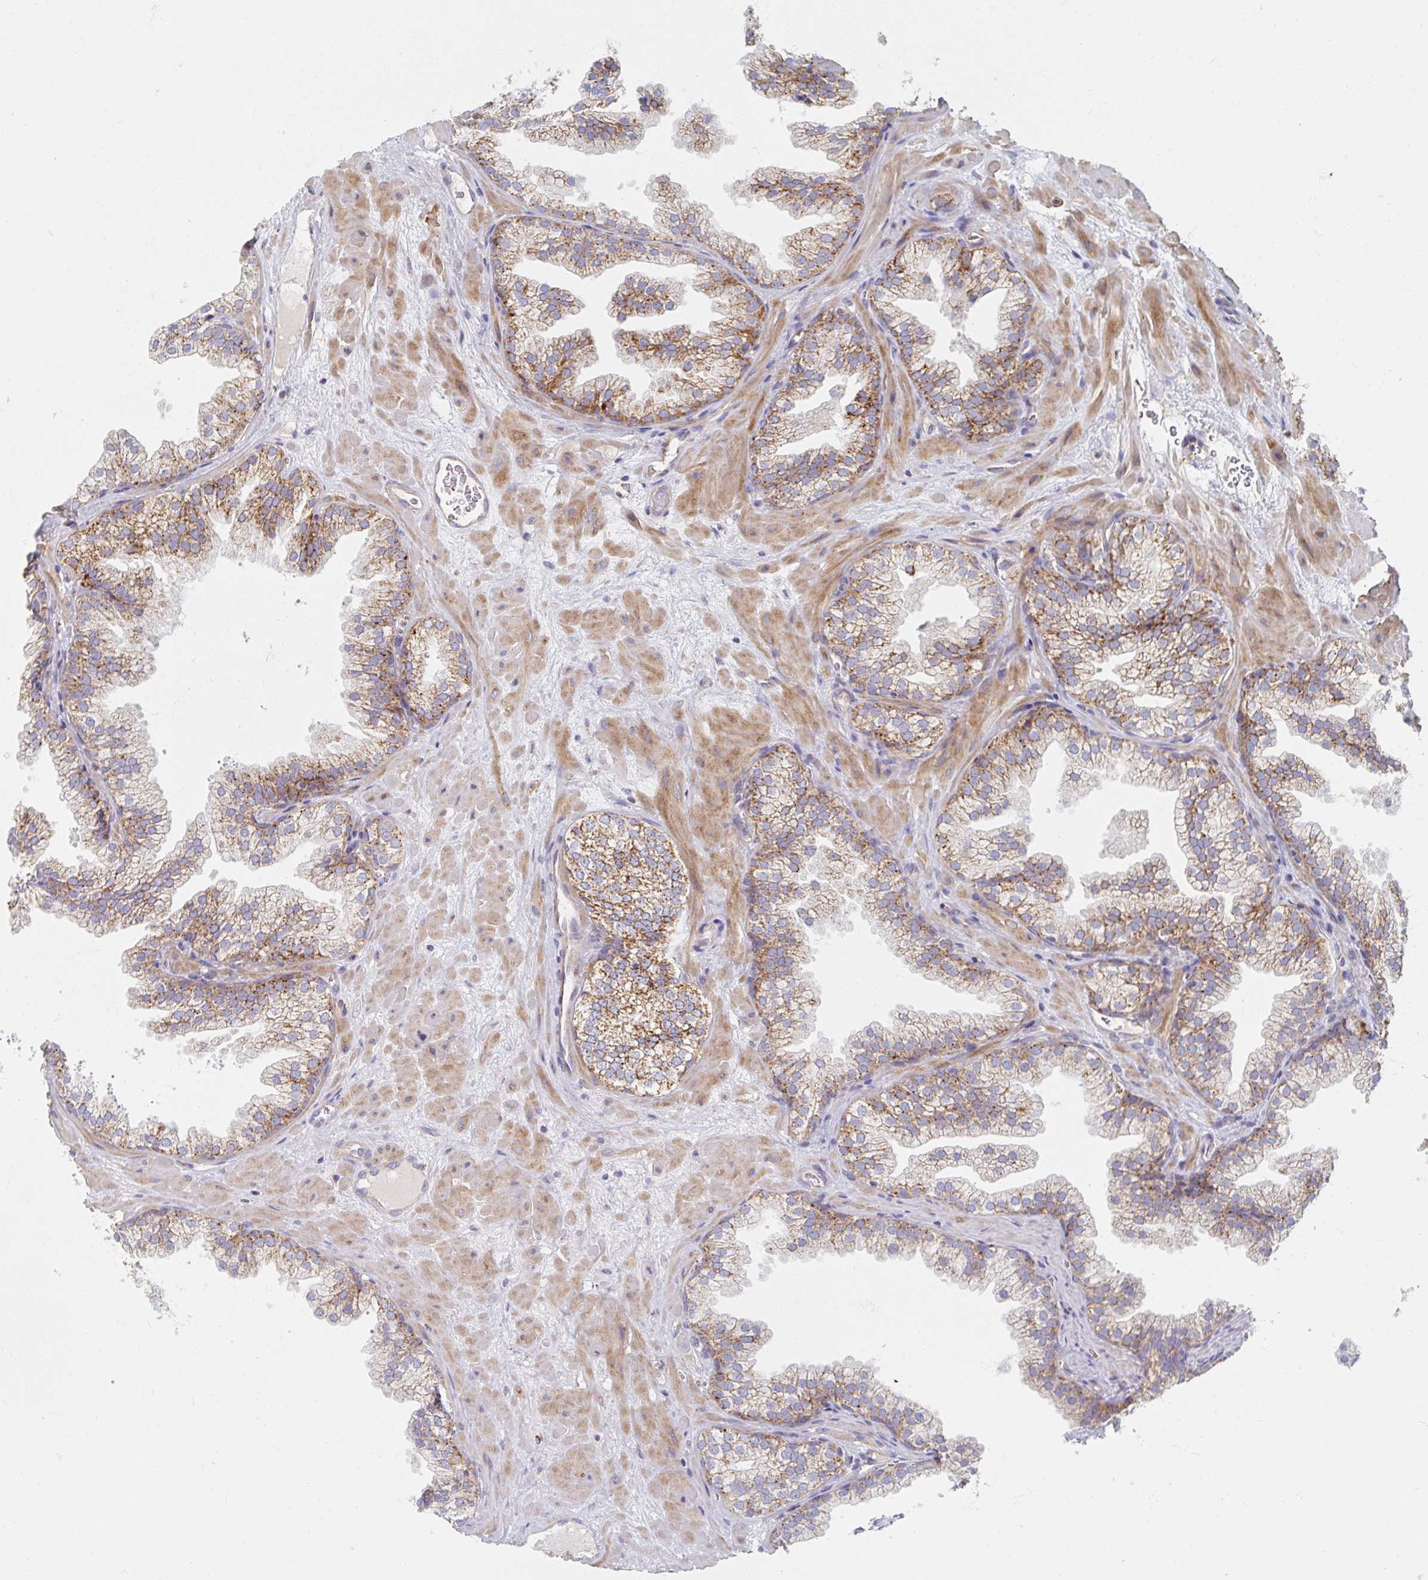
{"staining": {"intensity": "moderate", "quantity": "25%-75%", "location": "cytoplasmic/membranous"}, "tissue": "prostate", "cell_type": "Glandular cells", "image_type": "normal", "snomed": [{"axis": "morphology", "description": "Normal tissue, NOS"}, {"axis": "topography", "description": "Prostate"}], "caption": "This image reveals IHC staining of normal prostate, with medium moderate cytoplasmic/membranous staining in approximately 25%-75% of glandular cells.", "gene": "MAVS", "patient": {"sex": "male", "age": 37}}